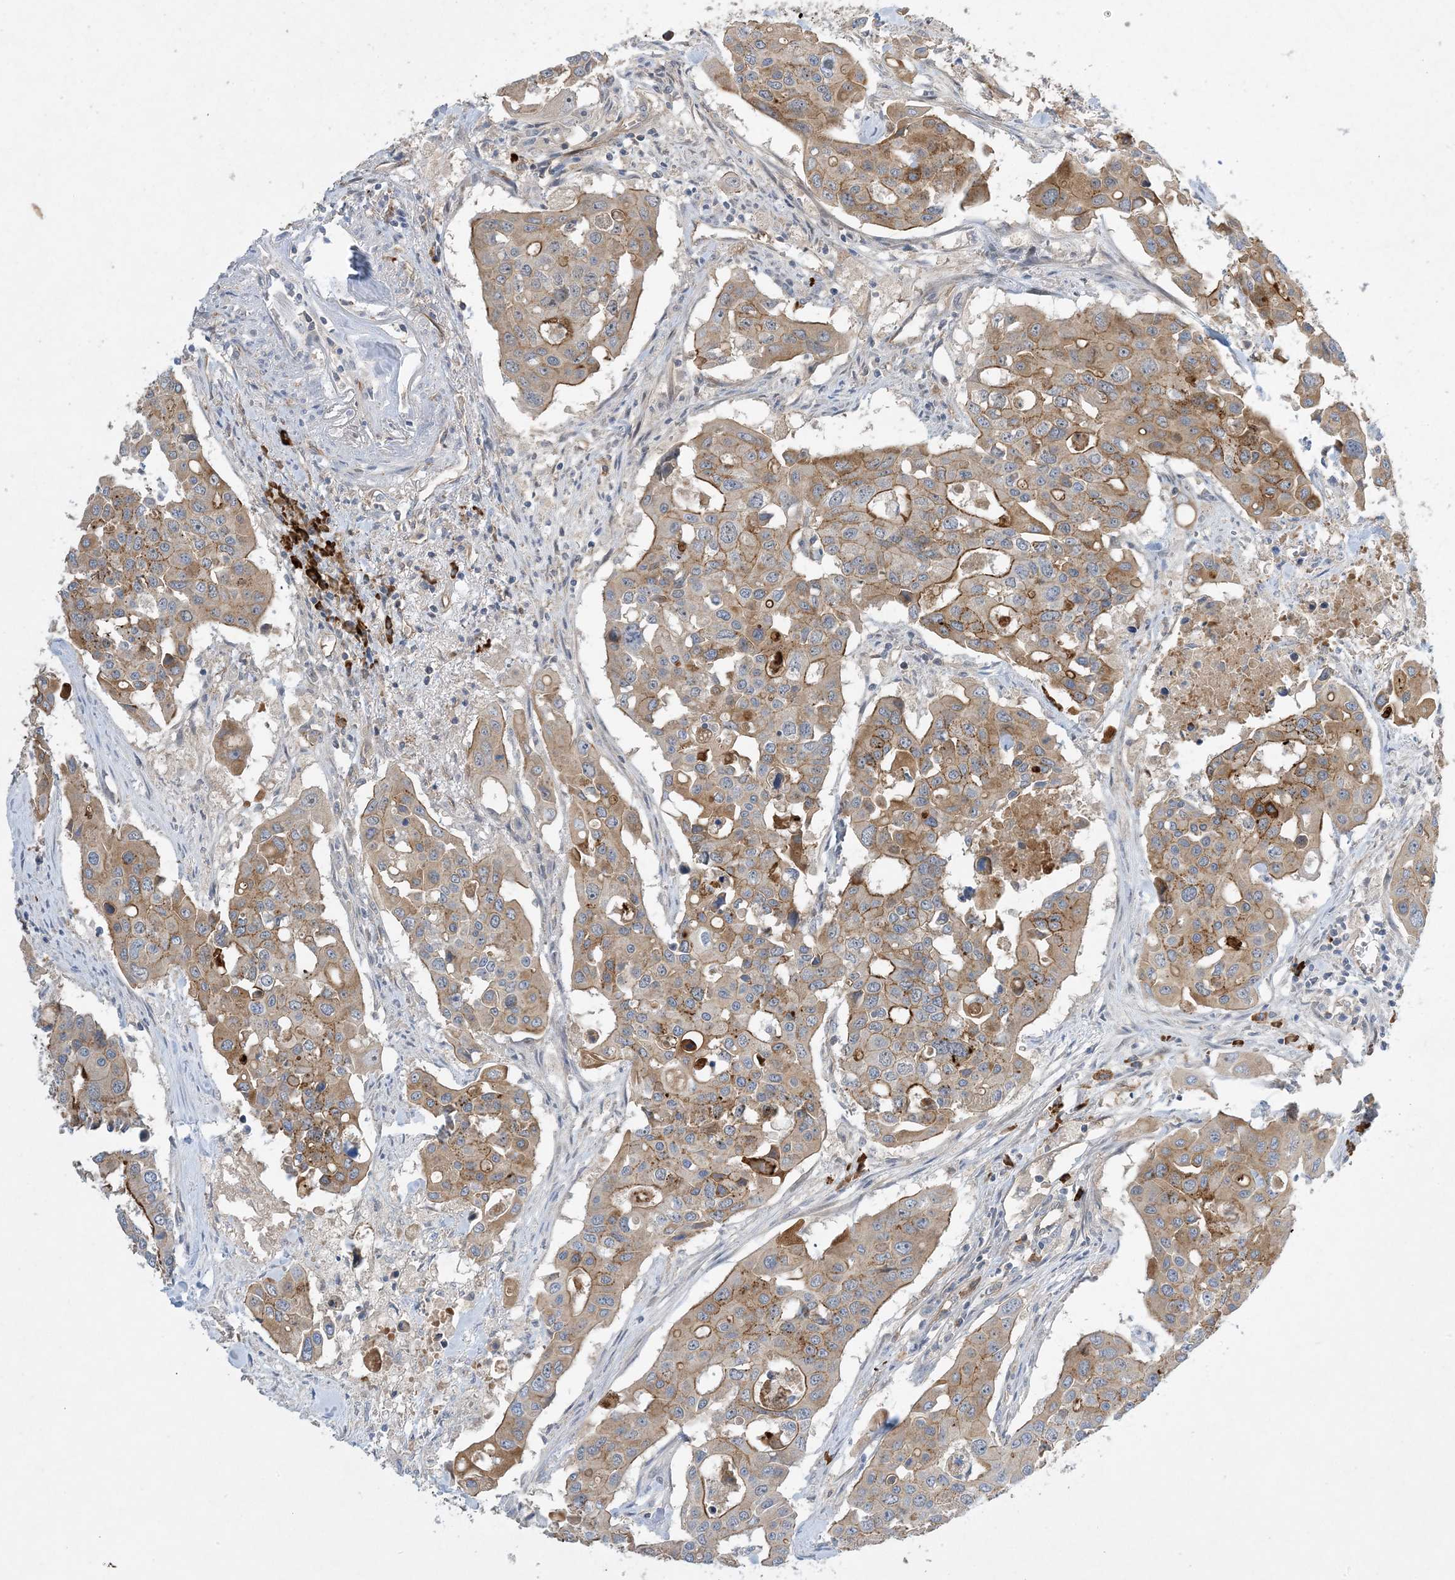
{"staining": {"intensity": "moderate", "quantity": ">75%", "location": "cytoplasmic/membranous"}, "tissue": "colorectal cancer", "cell_type": "Tumor cells", "image_type": "cancer", "snomed": [{"axis": "morphology", "description": "Adenocarcinoma, NOS"}, {"axis": "topography", "description": "Colon"}], "caption": "Protein expression analysis of human colorectal cancer reveals moderate cytoplasmic/membranous staining in approximately >75% of tumor cells.", "gene": "AOC1", "patient": {"sex": "male", "age": 77}}